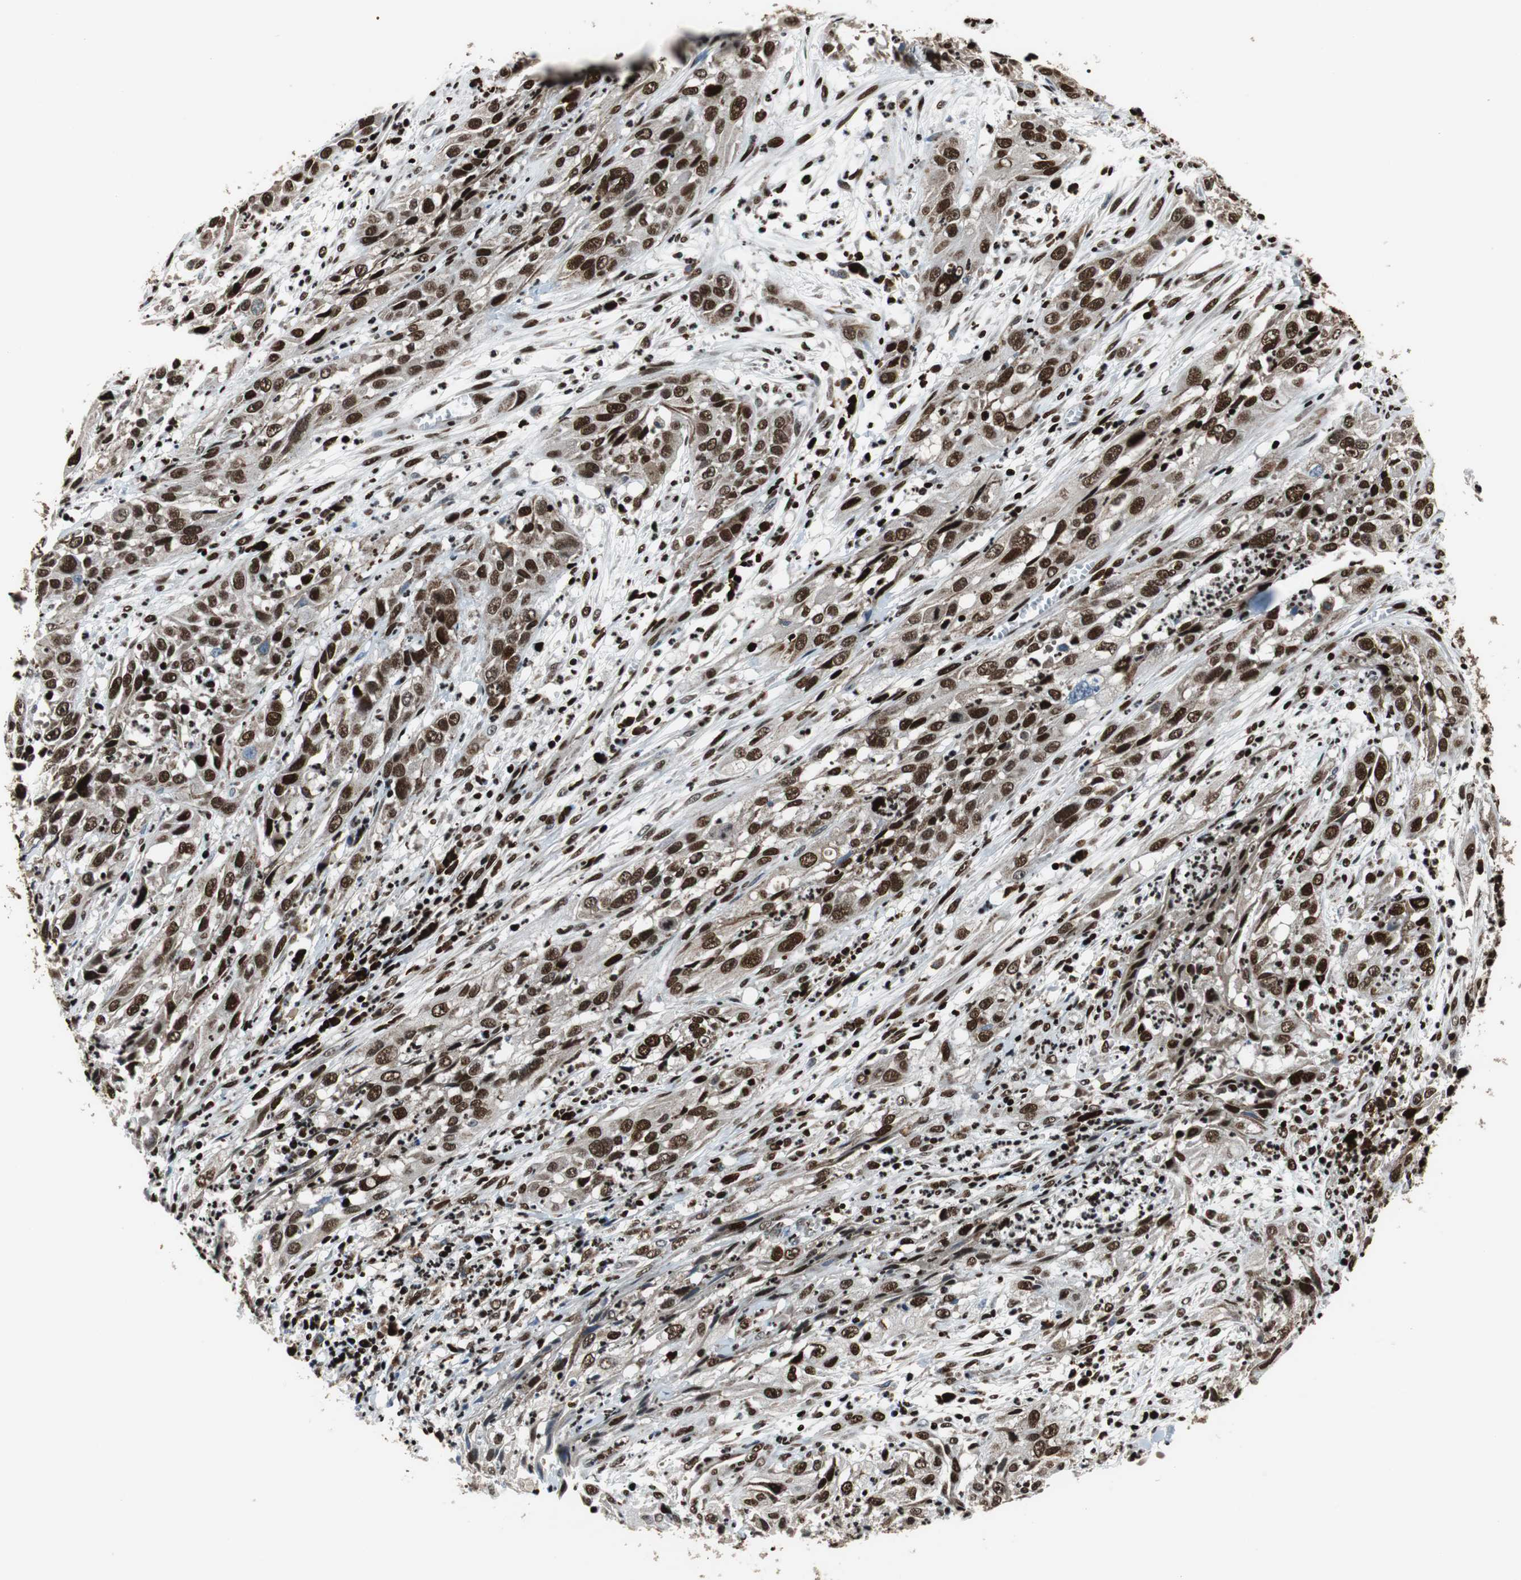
{"staining": {"intensity": "strong", "quantity": ">75%", "location": "nuclear"}, "tissue": "cervical cancer", "cell_type": "Tumor cells", "image_type": "cancer", "snomed": [{"axis": "morphology", "description": "Squamous cell carcinoma, NOS"}, {"axis": "topography", "description": "Cervix"}], "caption": "Protein expression by IHC exhibits strong nuclear staining in about >75% of tumor cells in squamous cell carcinoma (cervical).", "gene": "HDAC1", "patient": {"sex": "female", "age": 32}}